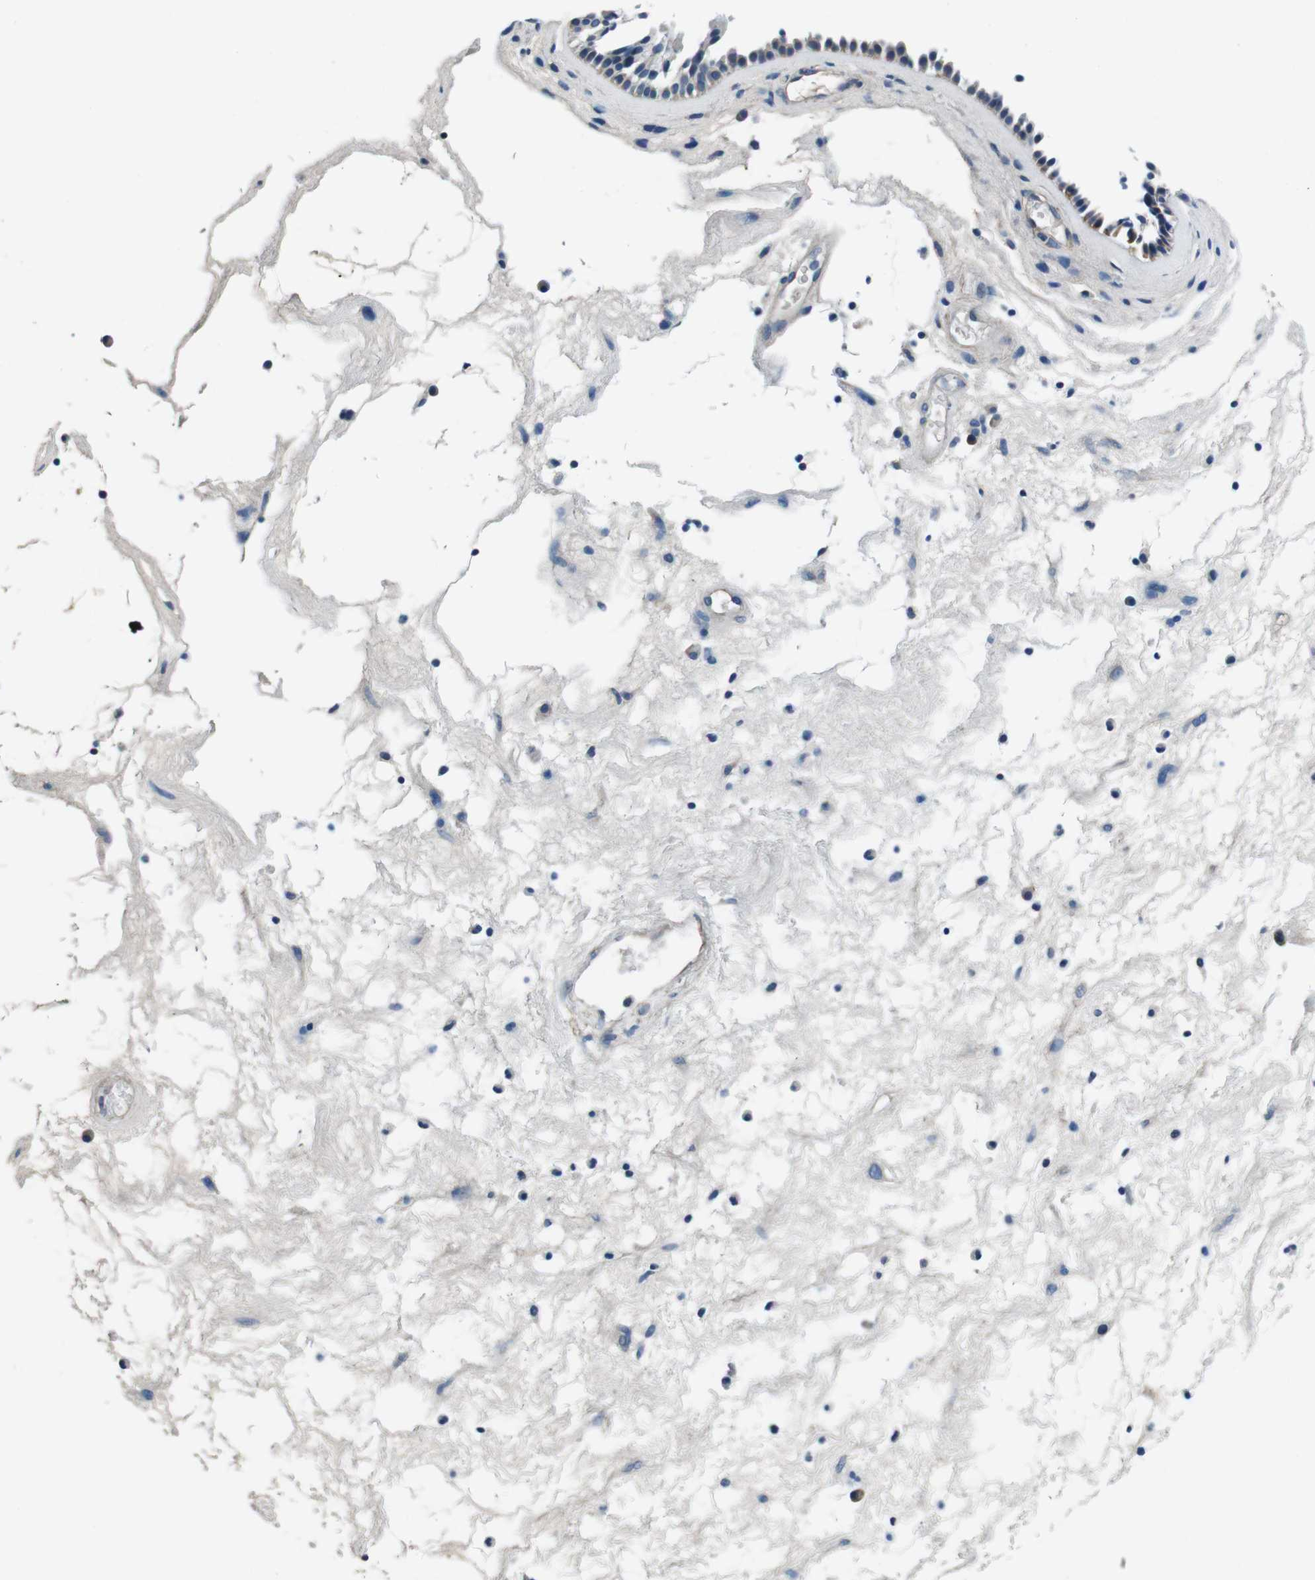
{"staining": {"intensity": "weak", "quantity": "25%-75%", "location": "cytoplasmic/membranous"}, "tissue": "nasopharynx", "cell_type": "Respiratory epithelial cells", "image_type": "normal", "snomed": [{"axis": "morphology", "description": "Normal tissue, NOS"}, {"axis": "morphology", "description": "Inflammation, NOS"}, {"axis": "topography", "description": "Nasopharynx"}], "caption": "IHC of normal human nasopharynx displays low levels of weak cytoplasmic/membranous positivity in approximately 25%-75% of respiratory epithelial cells. (Stains: DAB (3,3'-diaminobenzidine) in brown, nuclei in blue, Microscopy: brightfield microscopy at high magnification).", "gene": "CASQ1", "patient": {"sex": "male", "age": 48}}